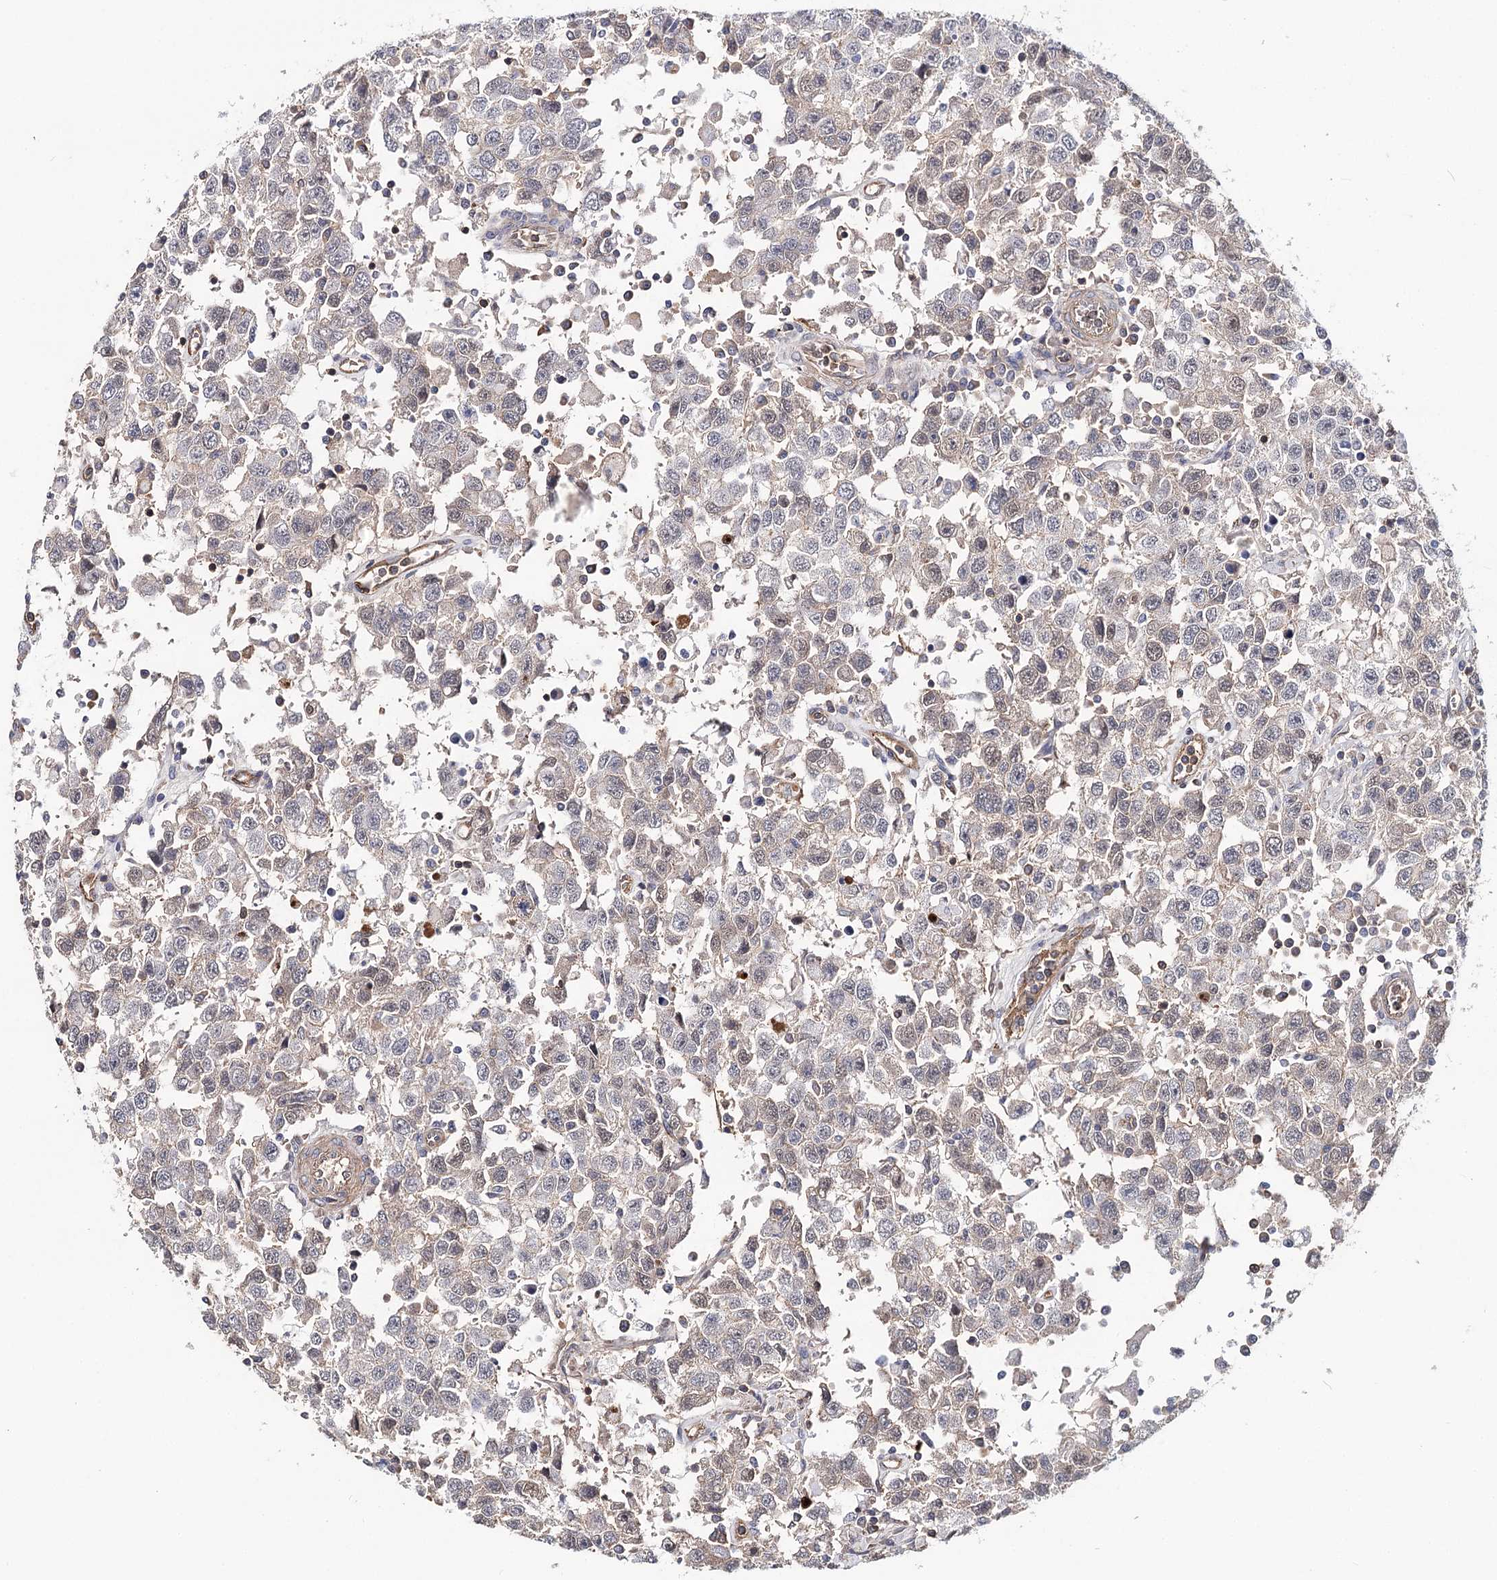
{"staining": {"intensity": "negative", "quantity": "none", "location": "none"}, "tissue": "testis cancer", "cell_type": "Tumor cells", "image_type": "cancer", "snomed": [{"axis": "morphology", "description": "Seminoma, NOS"}, {"axis": "topography", "description": "Testis"}], "caption": "There is no significant positivity in tumor cells of testis cancer.", "gene": "TMEM218", "patient": {"sex": "male", "age": 41}}